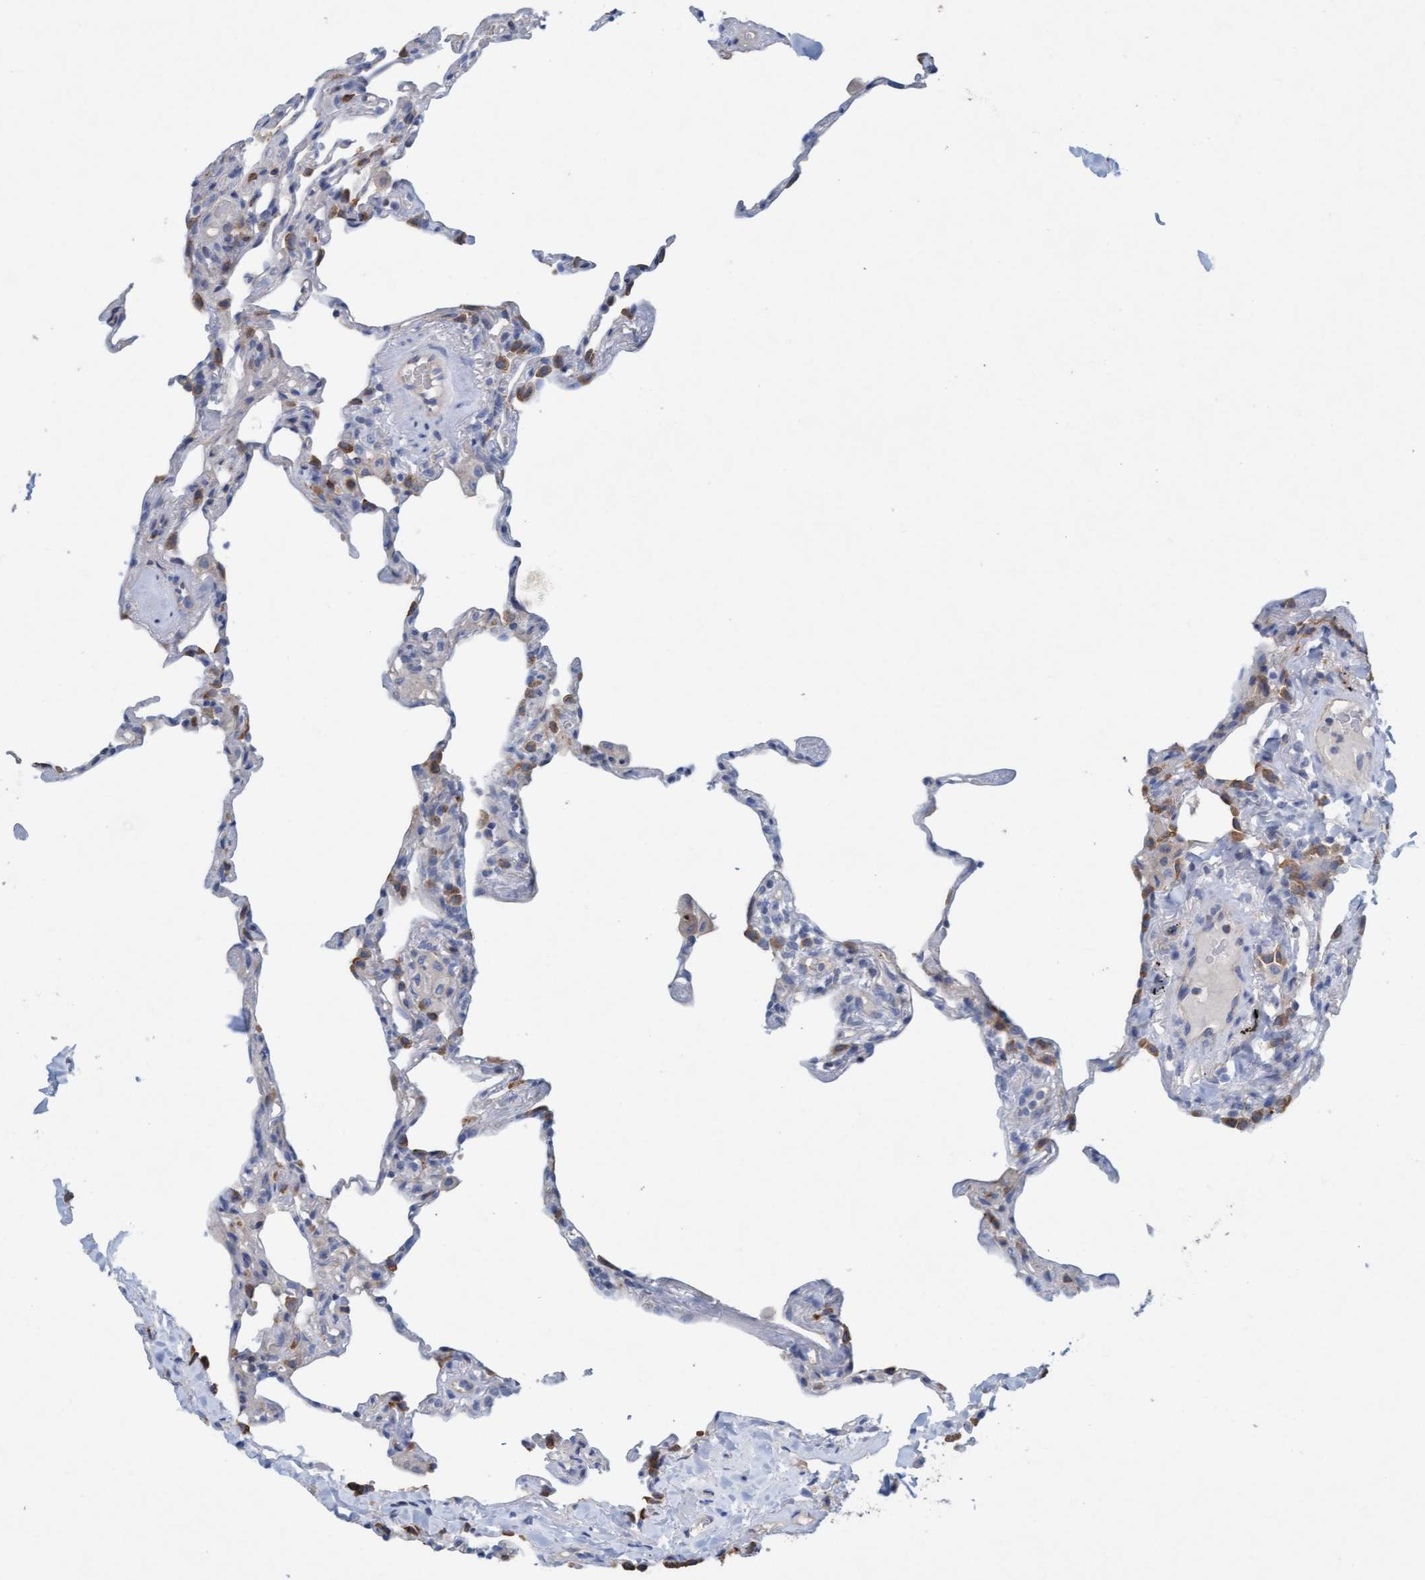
{"staining": {"intensity": "moderate", "quantity": "25%-75%", "location": "cytoplasmic/membranous"}, "tissue": "lung", "cell_type": "Alveolar cells", "image_type": "normal", "snomed": [{"axis": "morphology", "description": "Normal tissue, NOS"}, {"axis": "topography", "description": "Lung"}], "caption": "Moderate cytoplasmic/membranous positivity for a protein is present in about 25%-75% of alveolar cells of benign lung using immunohistochemistry.", "gene": "SIGIRR", "patient": {"sex": "male", "age": 59}}